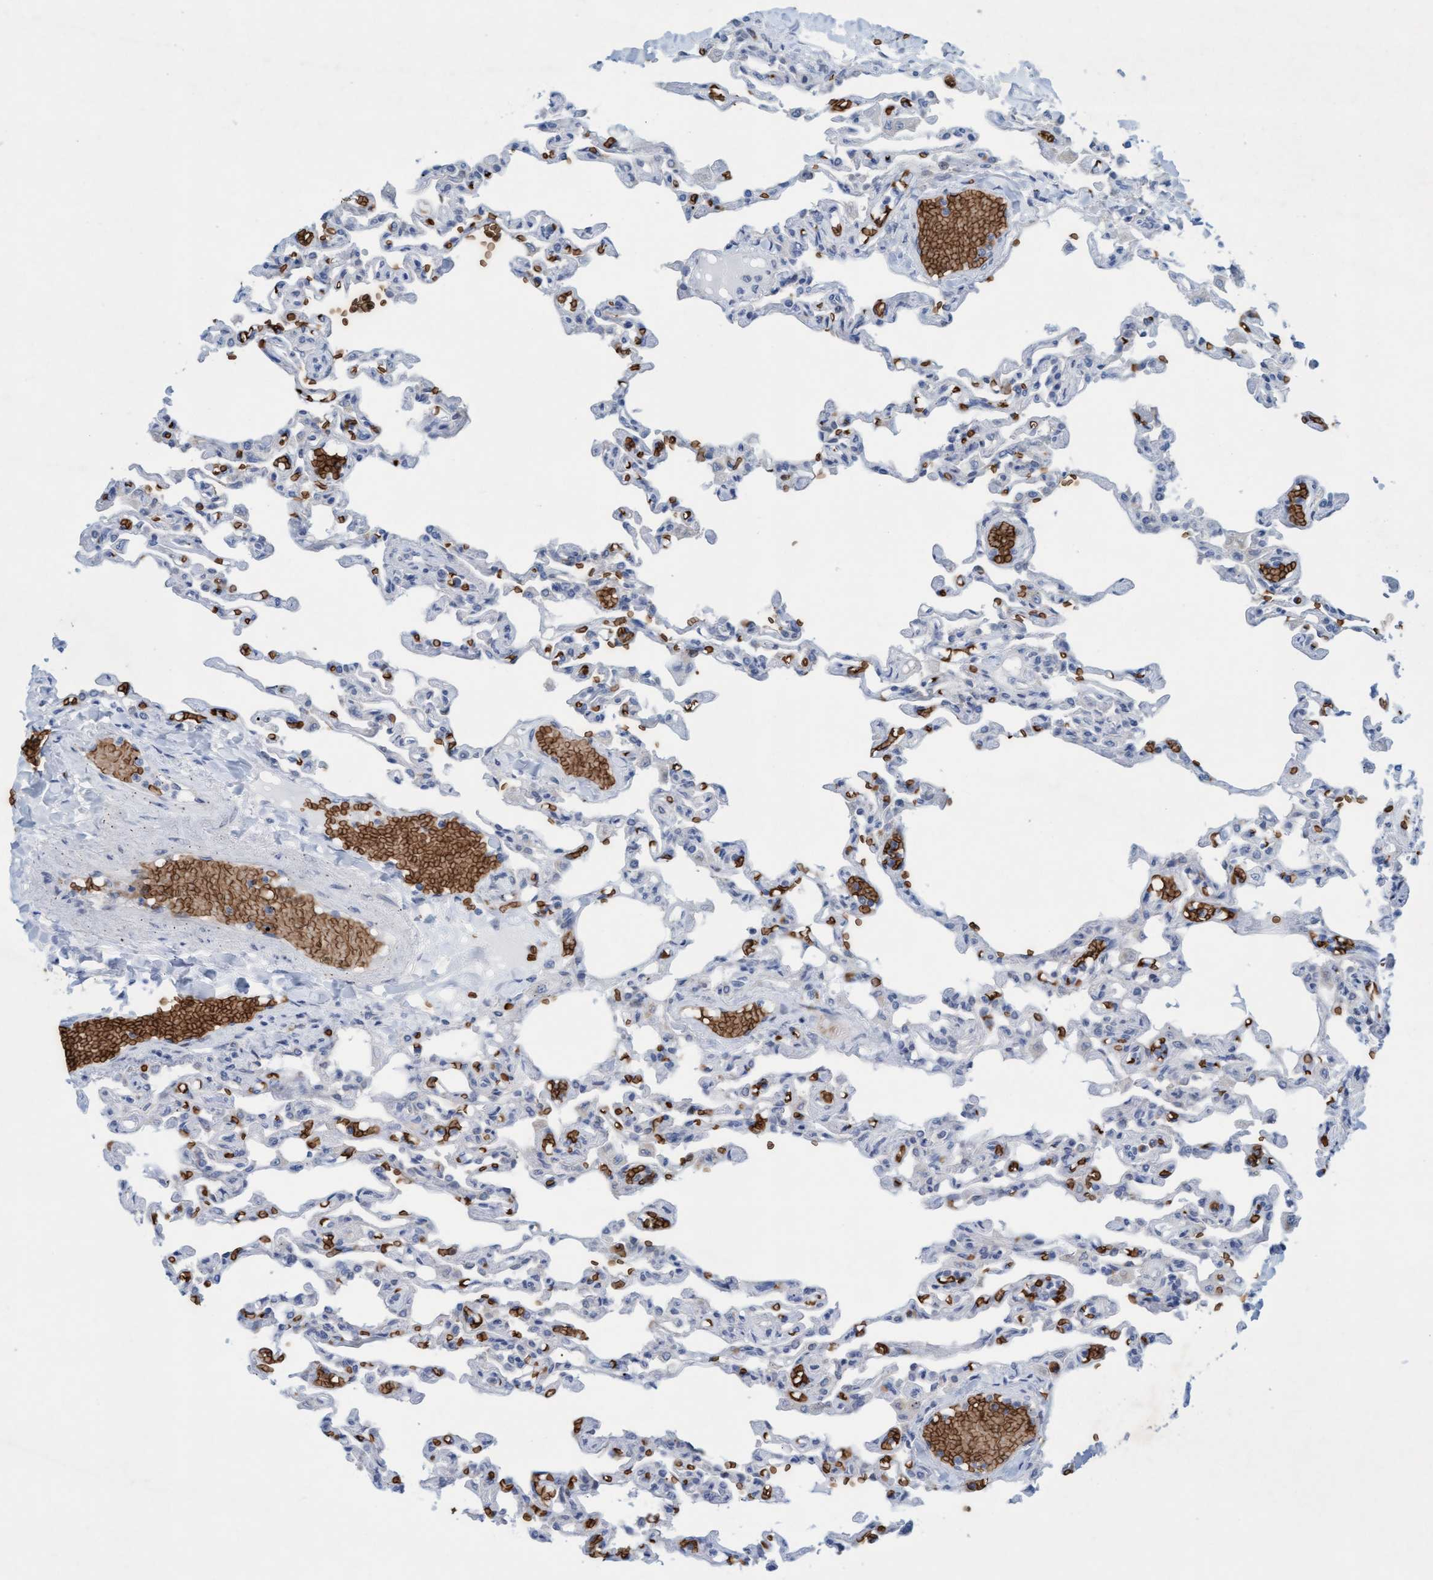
{"staining": {"intensity": "negative", "quantity": "none", "location": "none"}, "tissue": "lung", "cell_type": "Alveolar cells", "image_type": "normal", "snomed": [{"axis": "morphology", "description": "Normal tissue, NOS"}, {"axis": "topography", "description": "Lung"}], "caption": "A photomicrograph of lung stained for a protein exhibits no brown staining in alveolar cells.", "gene": "SPEM2", "patient": {"sex": "male", "age": 21}}